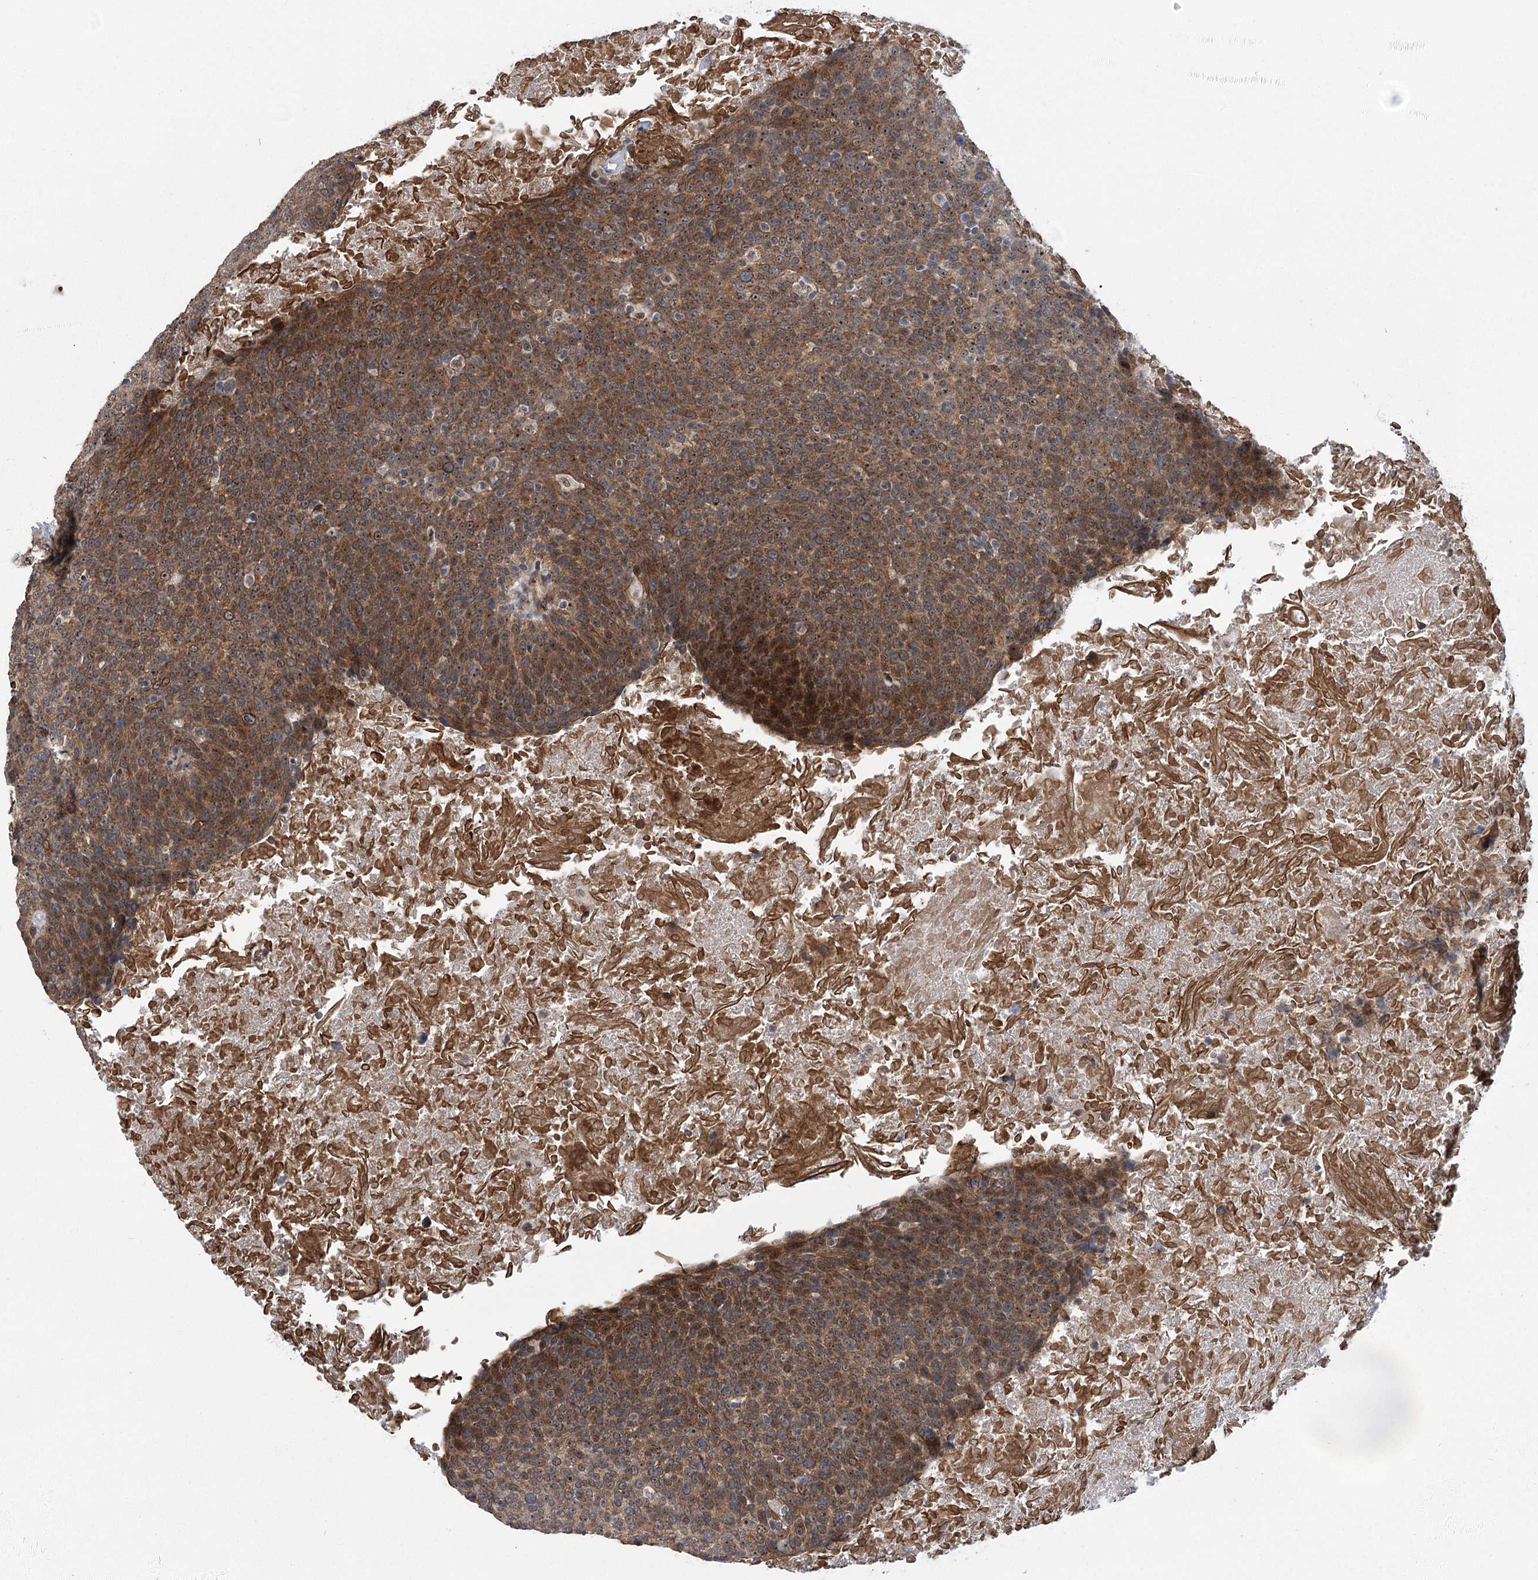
{"staining": {"intensity": "moderate", "quantity": ">75%", "location": "cytoplasmic/membranous"}, "tissue": "head and neck cancer", "cell_type": "Tumor cells", "image_type": "cancer", "snomed": [{"axis": "morphology", "description": "Squamous cell carcinoma, NOS"}, {"axis": "morphology", "description": "Squamous cell carcinoma, metastatic, NOS"}, {"axis": "topography", "description": "Lymph node"}, {"axis": "topography", "description": "Head-Neck"}], "caption": "Protein analysis of head and neck cancer (metastatic squamous cell carcinoma) tissue shows moderate cytoplasmic/membranous staining in about >75% of tumor cells. (Stains: DAB in brown, nuclei in blue, Microscopy: brightfield microscopy at high magnification).", "gene": "PARM1", "patient": {"sex": "male", "age": 62}}